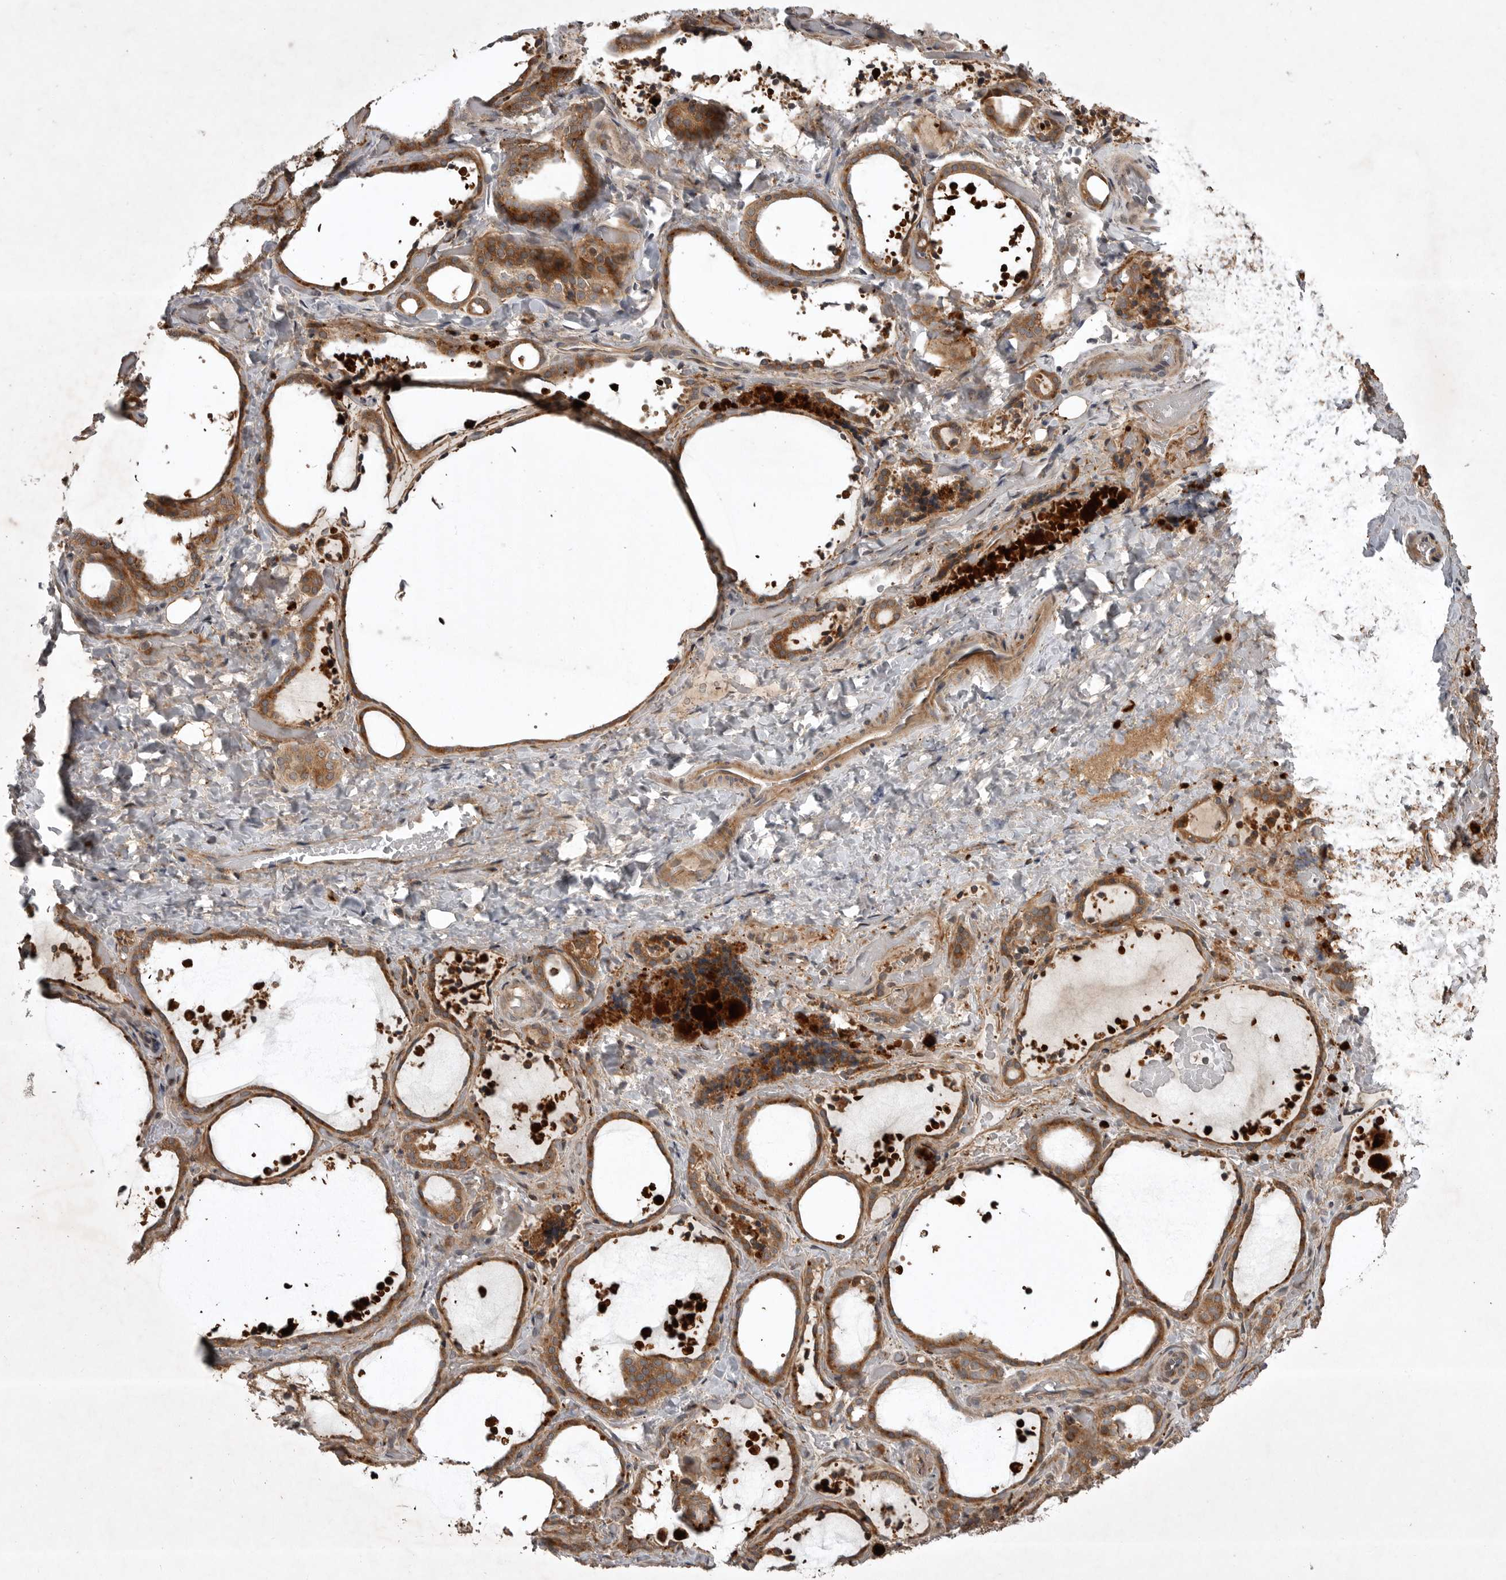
{"staining": {"intensity": "strong", "quantity": ">75%", "location": "cytoplasmic/membranous"}, "tissue": "thyroid gland", "cell_type": "Glandular cells", "image_type": "normal", "snomed": [{"axis": "morphology", "description": "Normal tissue, NOS"}, {"axis": "topography", "description": "Thyroid gland"}], "caption": "Immunohistochemical staining of benign thyroid gland demonstrates high levels of strong cytoplasmic/membranous expression in about >75% of glandular cells.", "gene": "GPR31", "patient": {"sex": "female", "age": 44}}